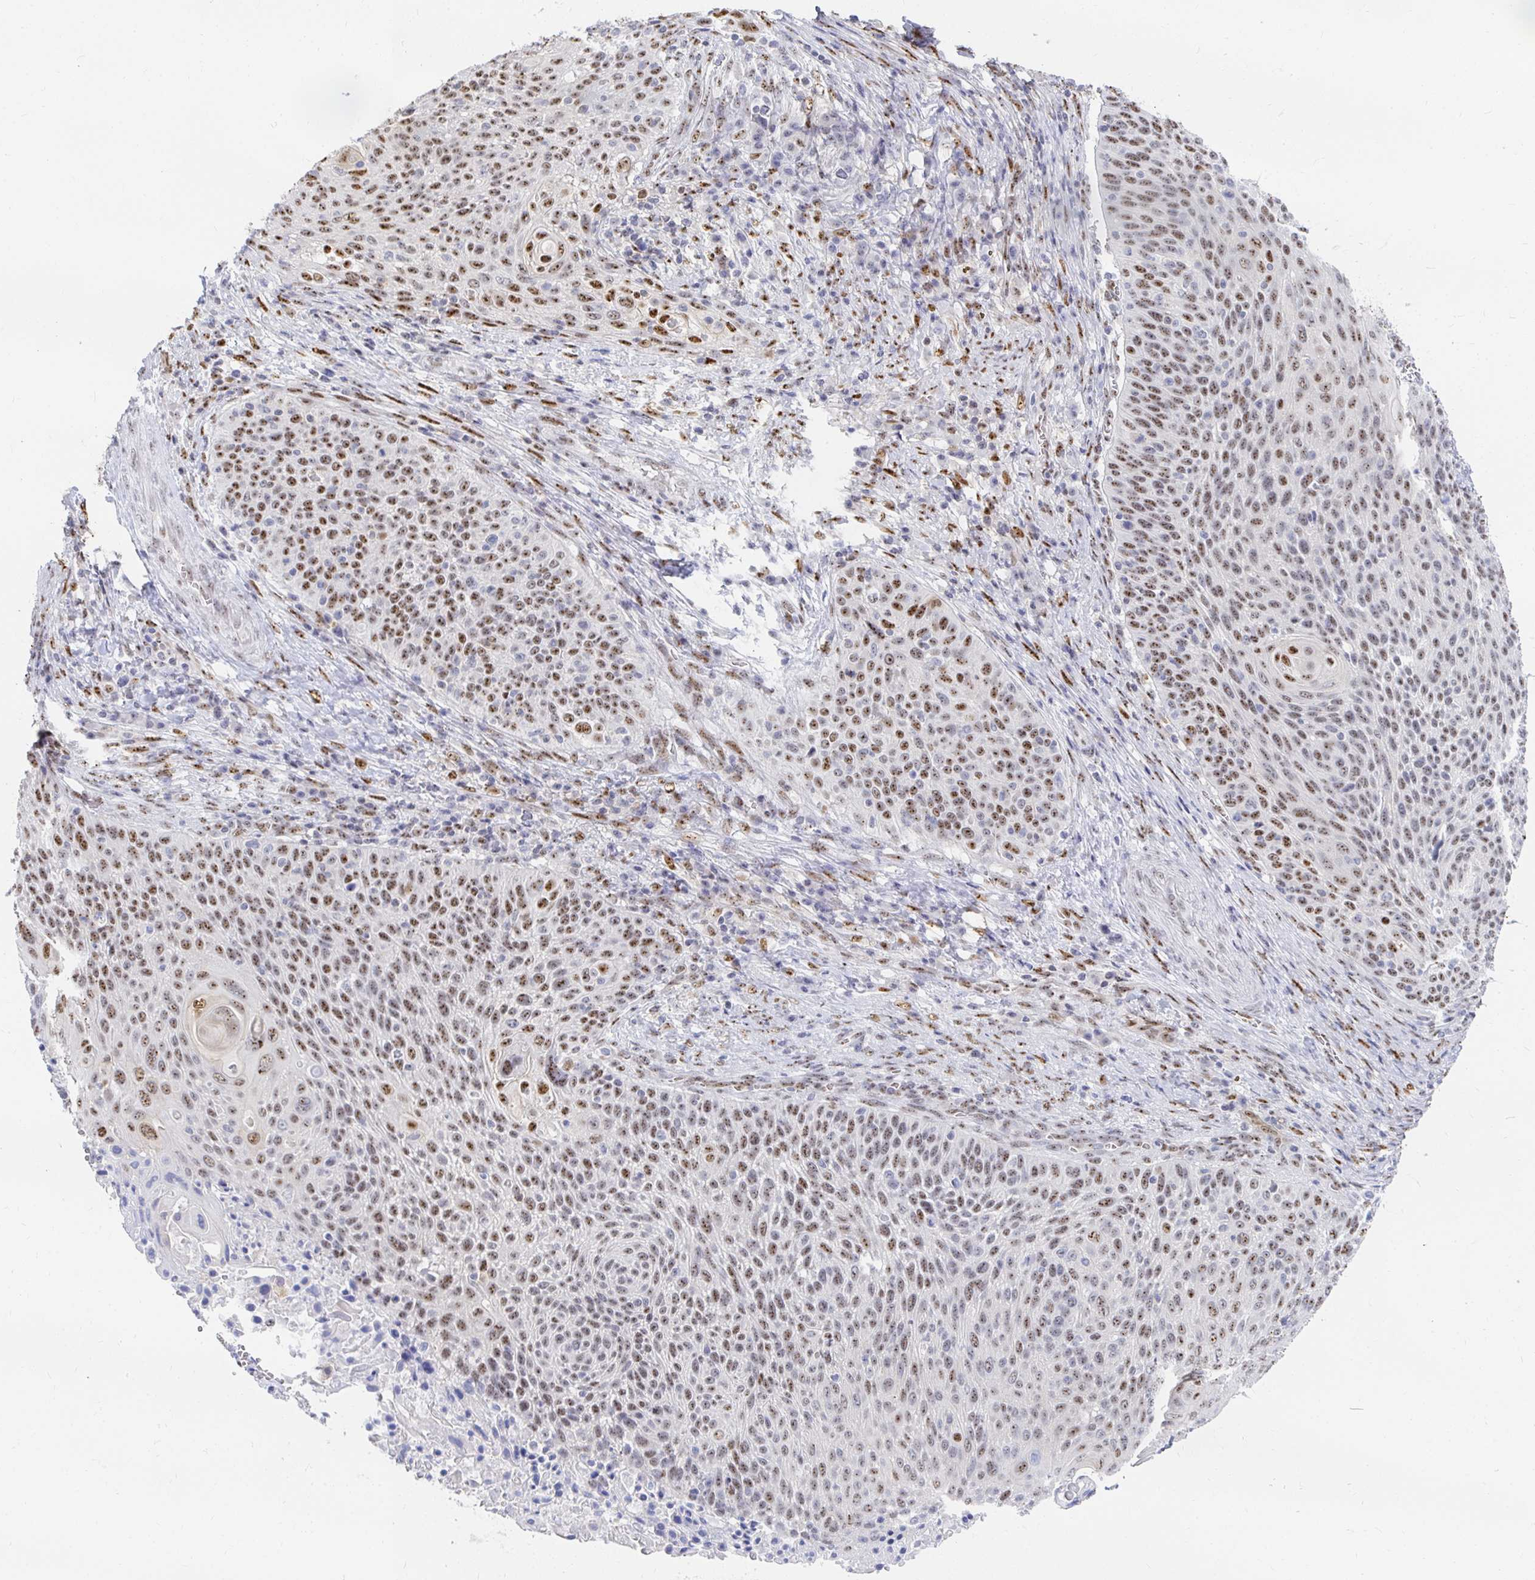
{"staining": {"intensity": "moderate", "quantity": "25%-75%", "location": "nuclear"}, "tissue": "cervical cancer", "cell_type": "Tumor cells", "image_type": "cancer", "snomed": [{"axis": "morphology", "description": "Squamous cell carcinoma, NOS"}, {"axis": "topography", "description": "Cervix"}], "caption": "The immunohistochemical stain highlights moderate nuclear positivity in tumor cells of cervical cancer (squamous cell carcinoma) tissue.", "gene": "CLIC3", "patient": {"sex": "female", "age": 31}}